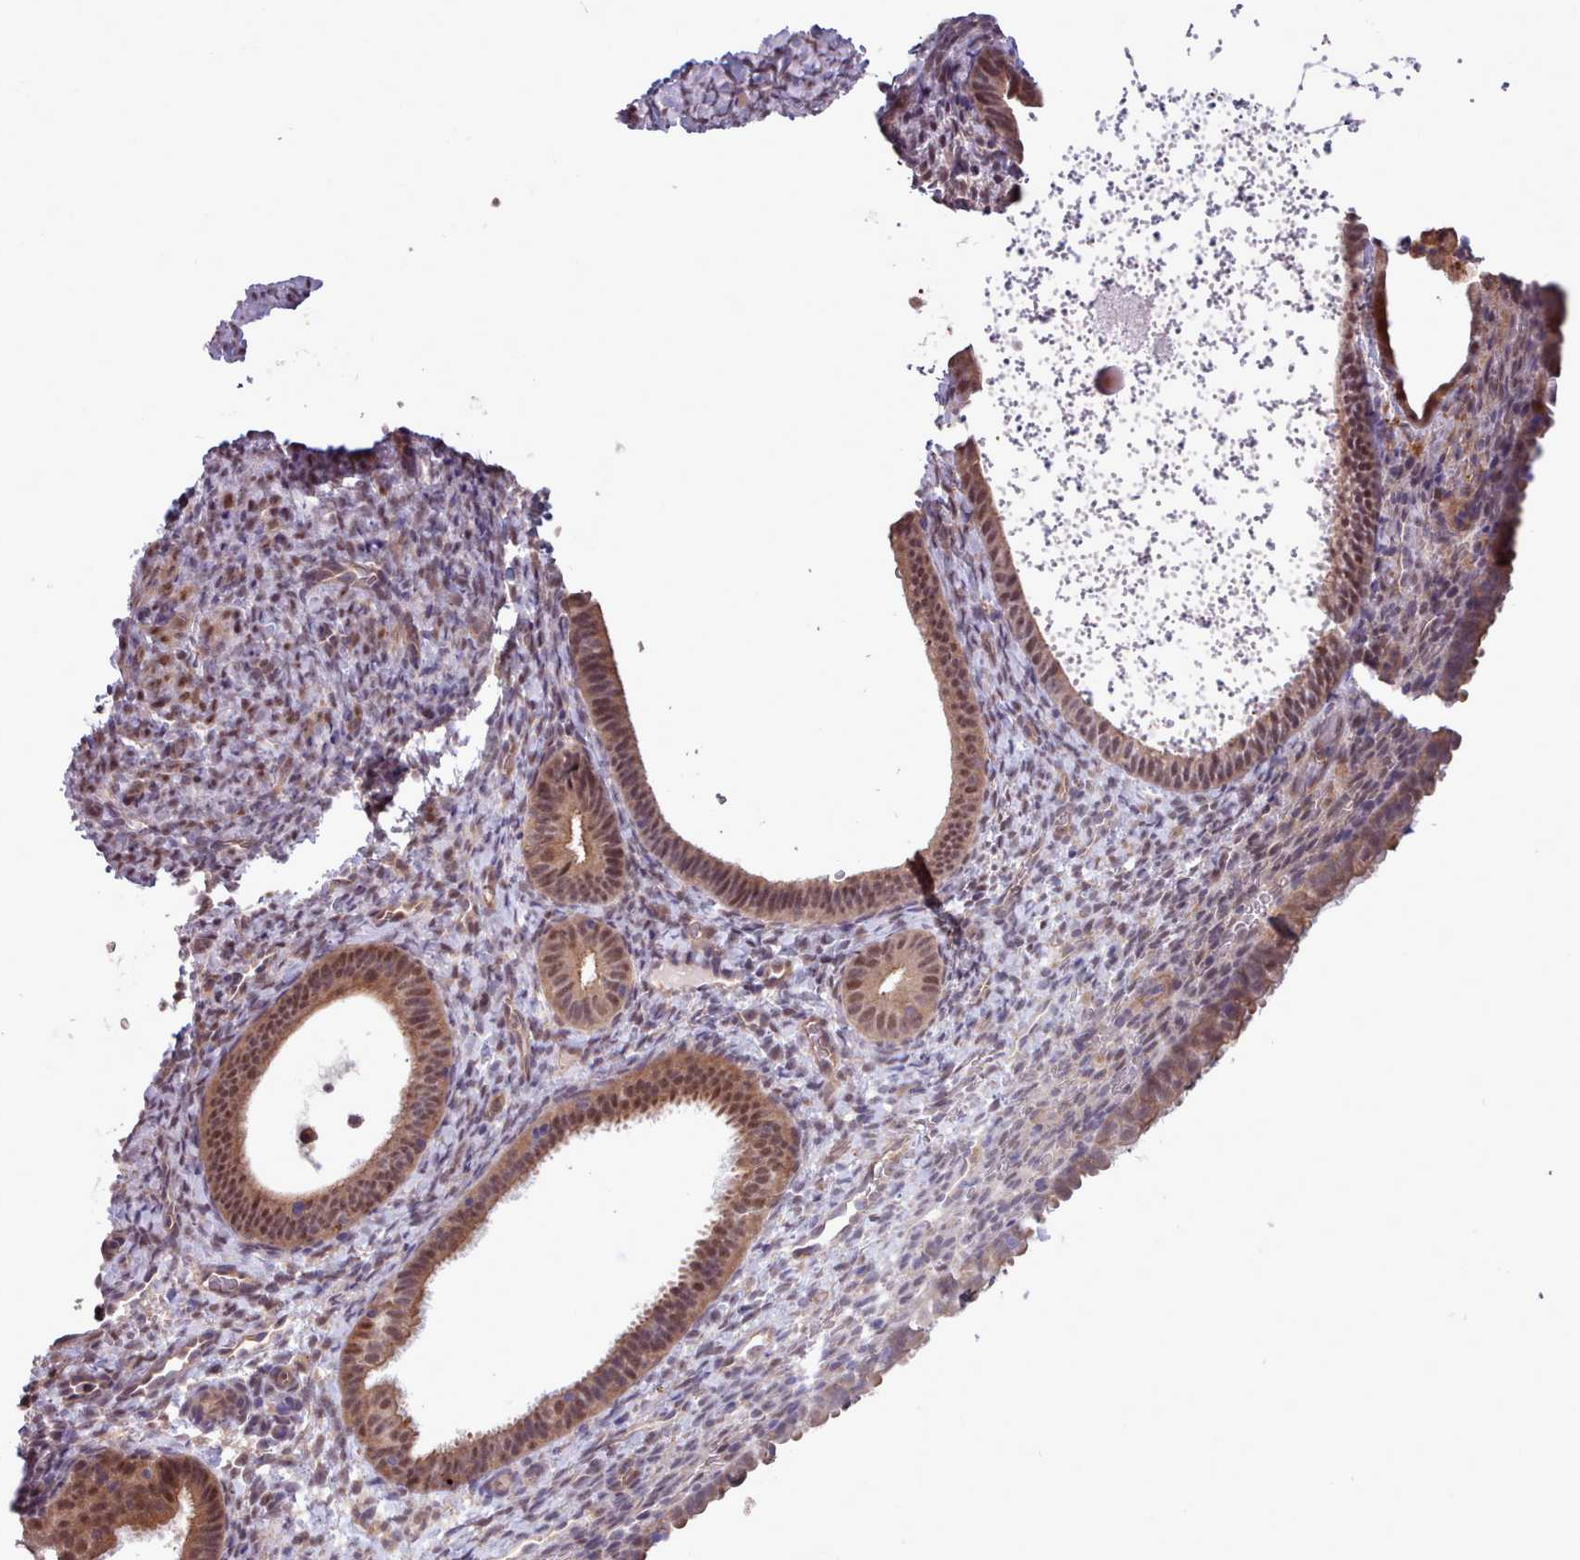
{"staining": {"intensity": "weak", "quantity": "25%-75%", "location": "nuclear"}, "tissue": "endometrium", "cell_type": "Cells in endometrial stroma", "image_type": "normal", "snomed": [{"axis": "morphology", "description": "Normal tissue, NOS"}, {"axis": "topography", "description": "Endometrium"}], "caption": "Protein analysis of unremarkable endometrium reveals weak nuclear expression in approximately 25%-75% of cells in endometrial stroma.", "gene": "AHCY", "patient": {"sex": "female", "age": 65}}